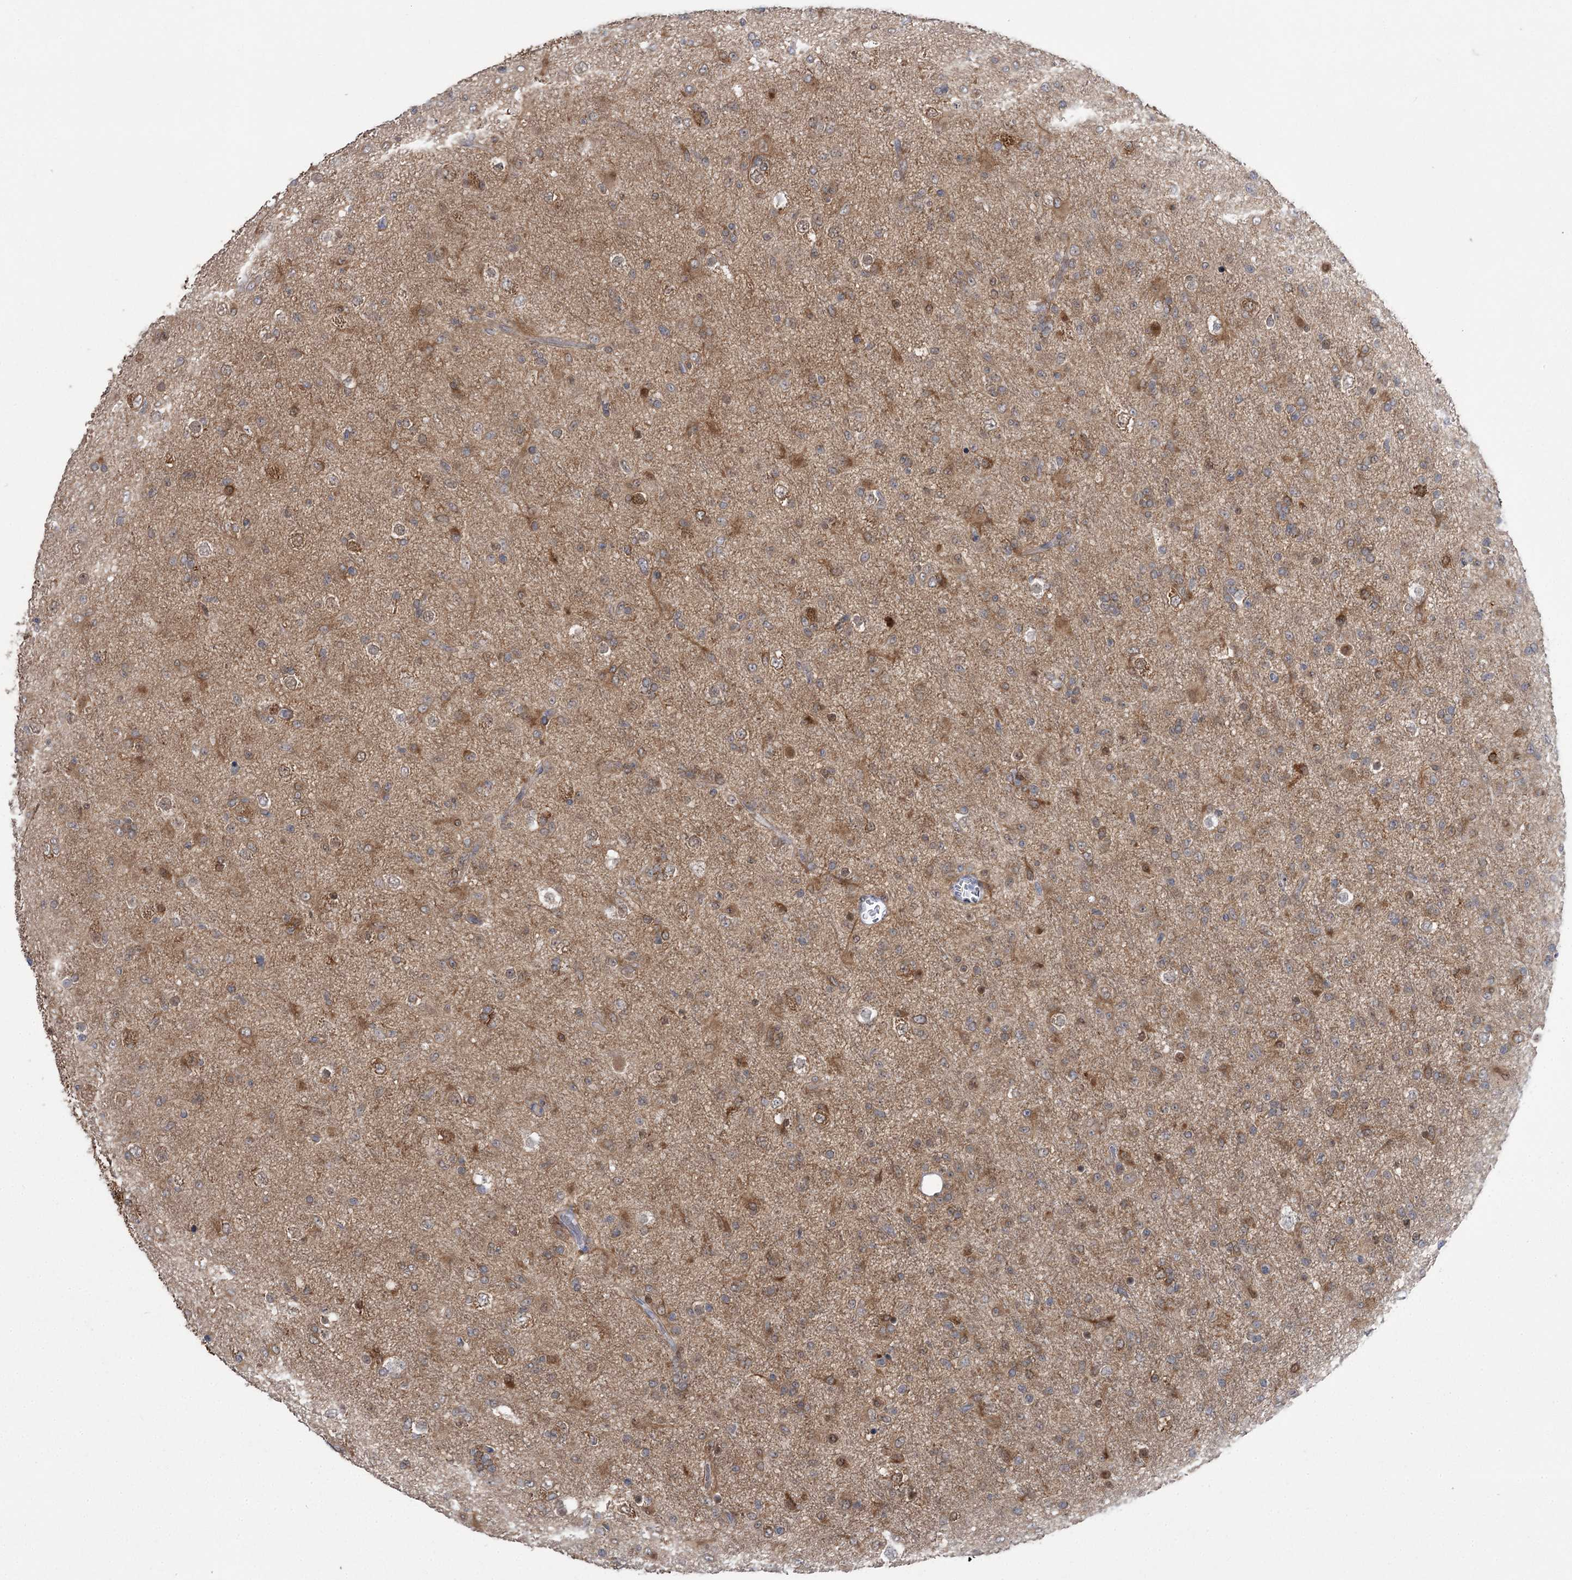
{"staining": {"intensity": "moderate", "quantity": "25%-75%", "location": "cytoplasmic/membranous"}, "tissue": "glioma", "cell_type": "Tumor cells", "image_type": "cancer", "snomed": [{"axis": "morphology", "description": "Glioma, malignant, Low grade"}, {"axis": "topography", "description": "Brain"}], "caption": "A brown stain shows moderate cytoplasmic/membranous staining of a protein in human malignant glioma (low-grade) tumor cells. Using DAB (brown) and hematoxylin (blue) stains, captured at high magnification using brightfield microscopy.", "gene": "PHYHIPL", "patient": {"sex": "male", "age": 65}}